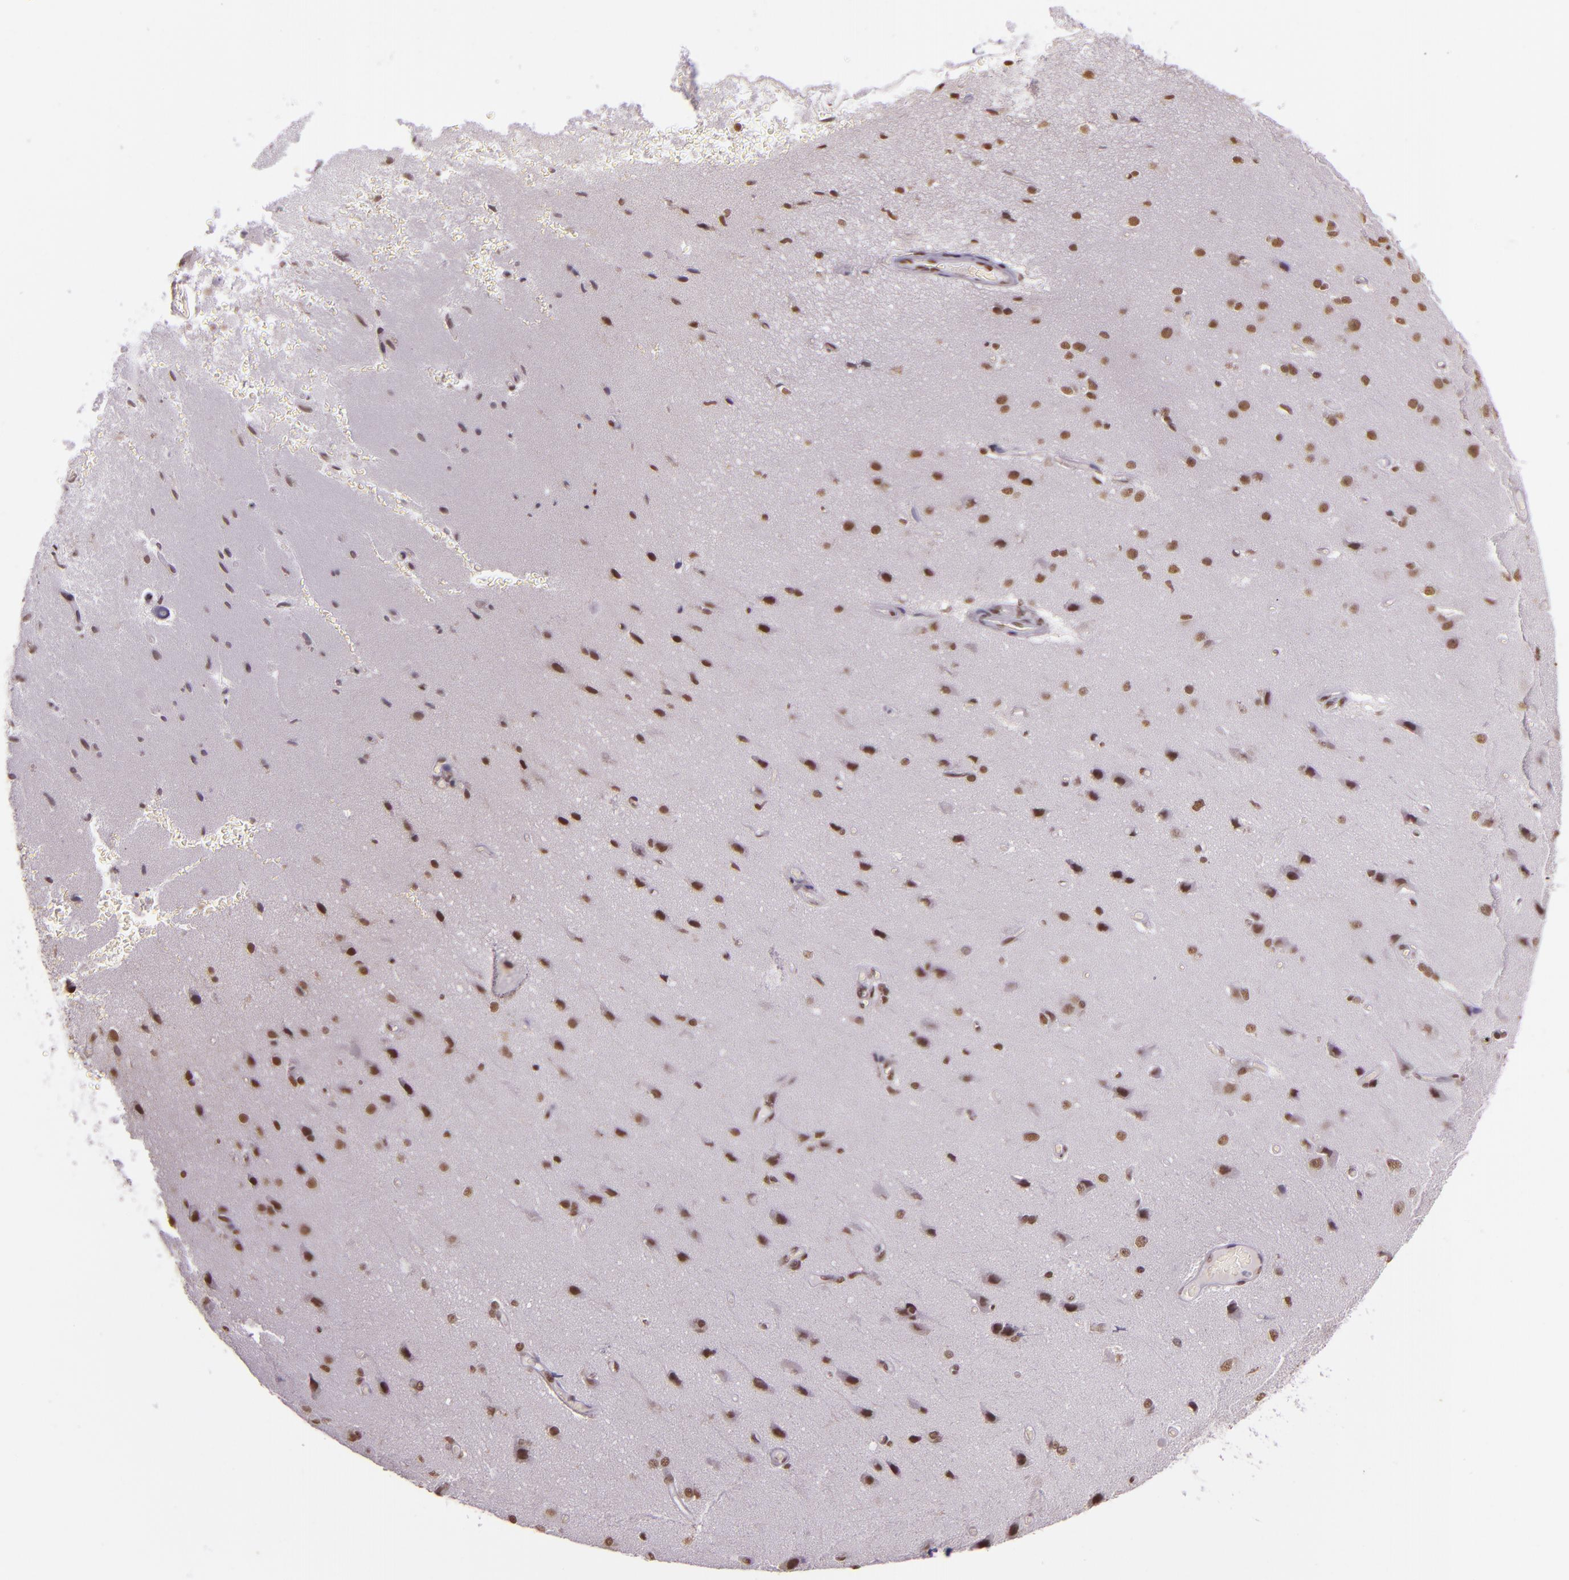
{"staining": {"intensity": "moderate", "quantity": ">75%", "location": "nuclear"}, "tissue": "cerebral cortex", "cell_type": "Endothelial cells", "image_type": "normal", "snomed": [{"axis": "morphology", "description": "Normal tissue, NOS"}, {"axis": "morphology", "description": "Glioma, malignant, High grade"}, {"axis": "topography", "description": "Cerebral cortex"}], "caption": "IHC (DAB (3,3'-diaminobenzidine)) staining of benign cerebral cortex reveals moderate nuclear protein positivity in approximately >75% of endothelial cells. Nuclei are stained in blue.", "gene": "USF1", "patient": {"sex": "male", "age": 77}}